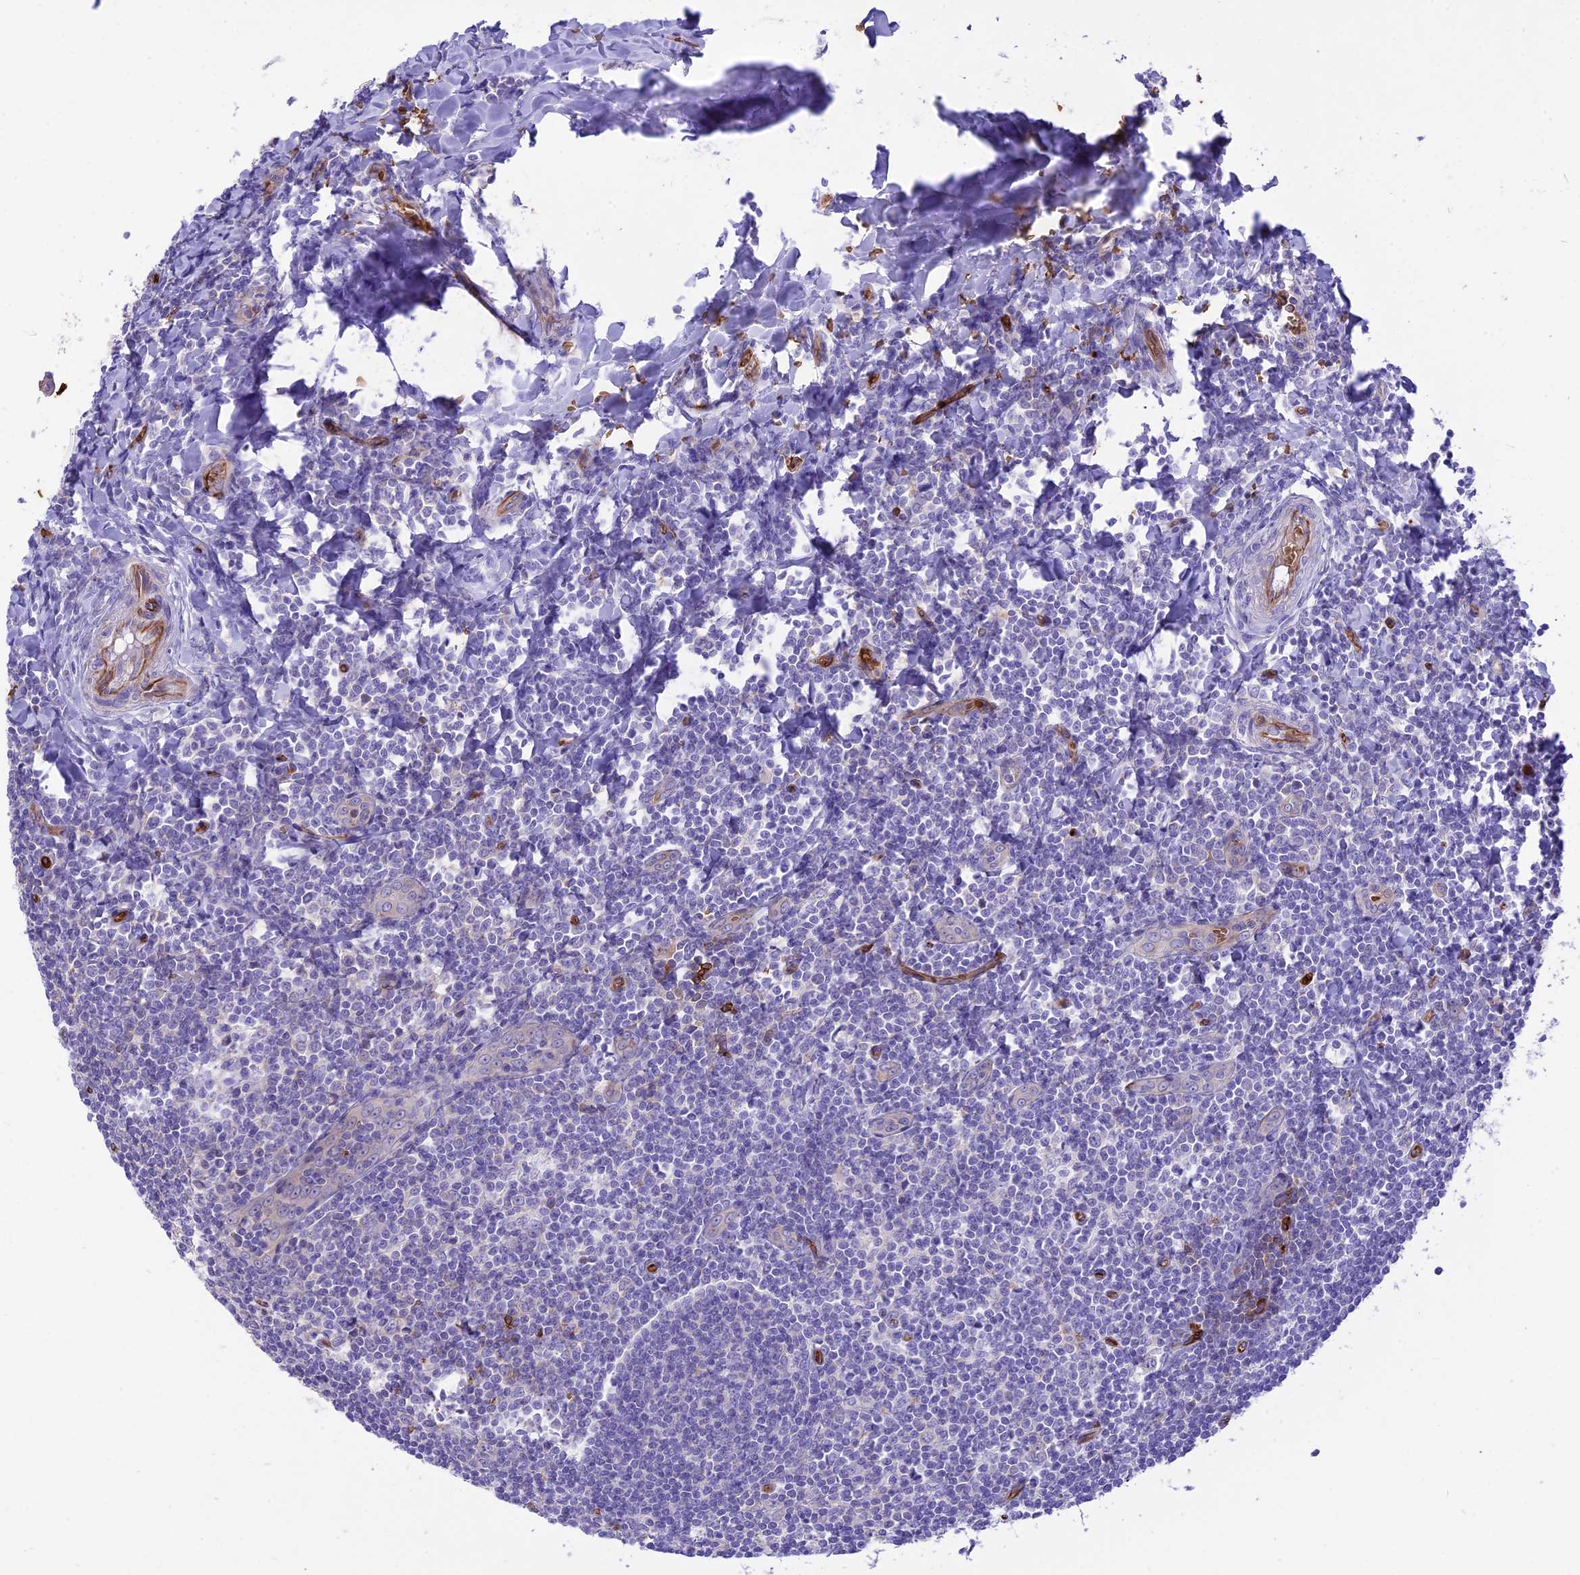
{"staining": {"intensity": "negative", "quantity": "none", "location": "none"}, "tissue": "tonsil", "cell_type": "Germinal center cells", "image_type": "normal", "snomed": [{"axis": "morphology", "description": "Normal tissue, NOS"}, {"axis": "topography", "description": "Tonsil"}], "caption": "A histopathology image of tonsil stained for a protein reveals no brown staining in germinal center cells.", "gene": "TTC4", "patient": {"sex": "male", "age": 27}}